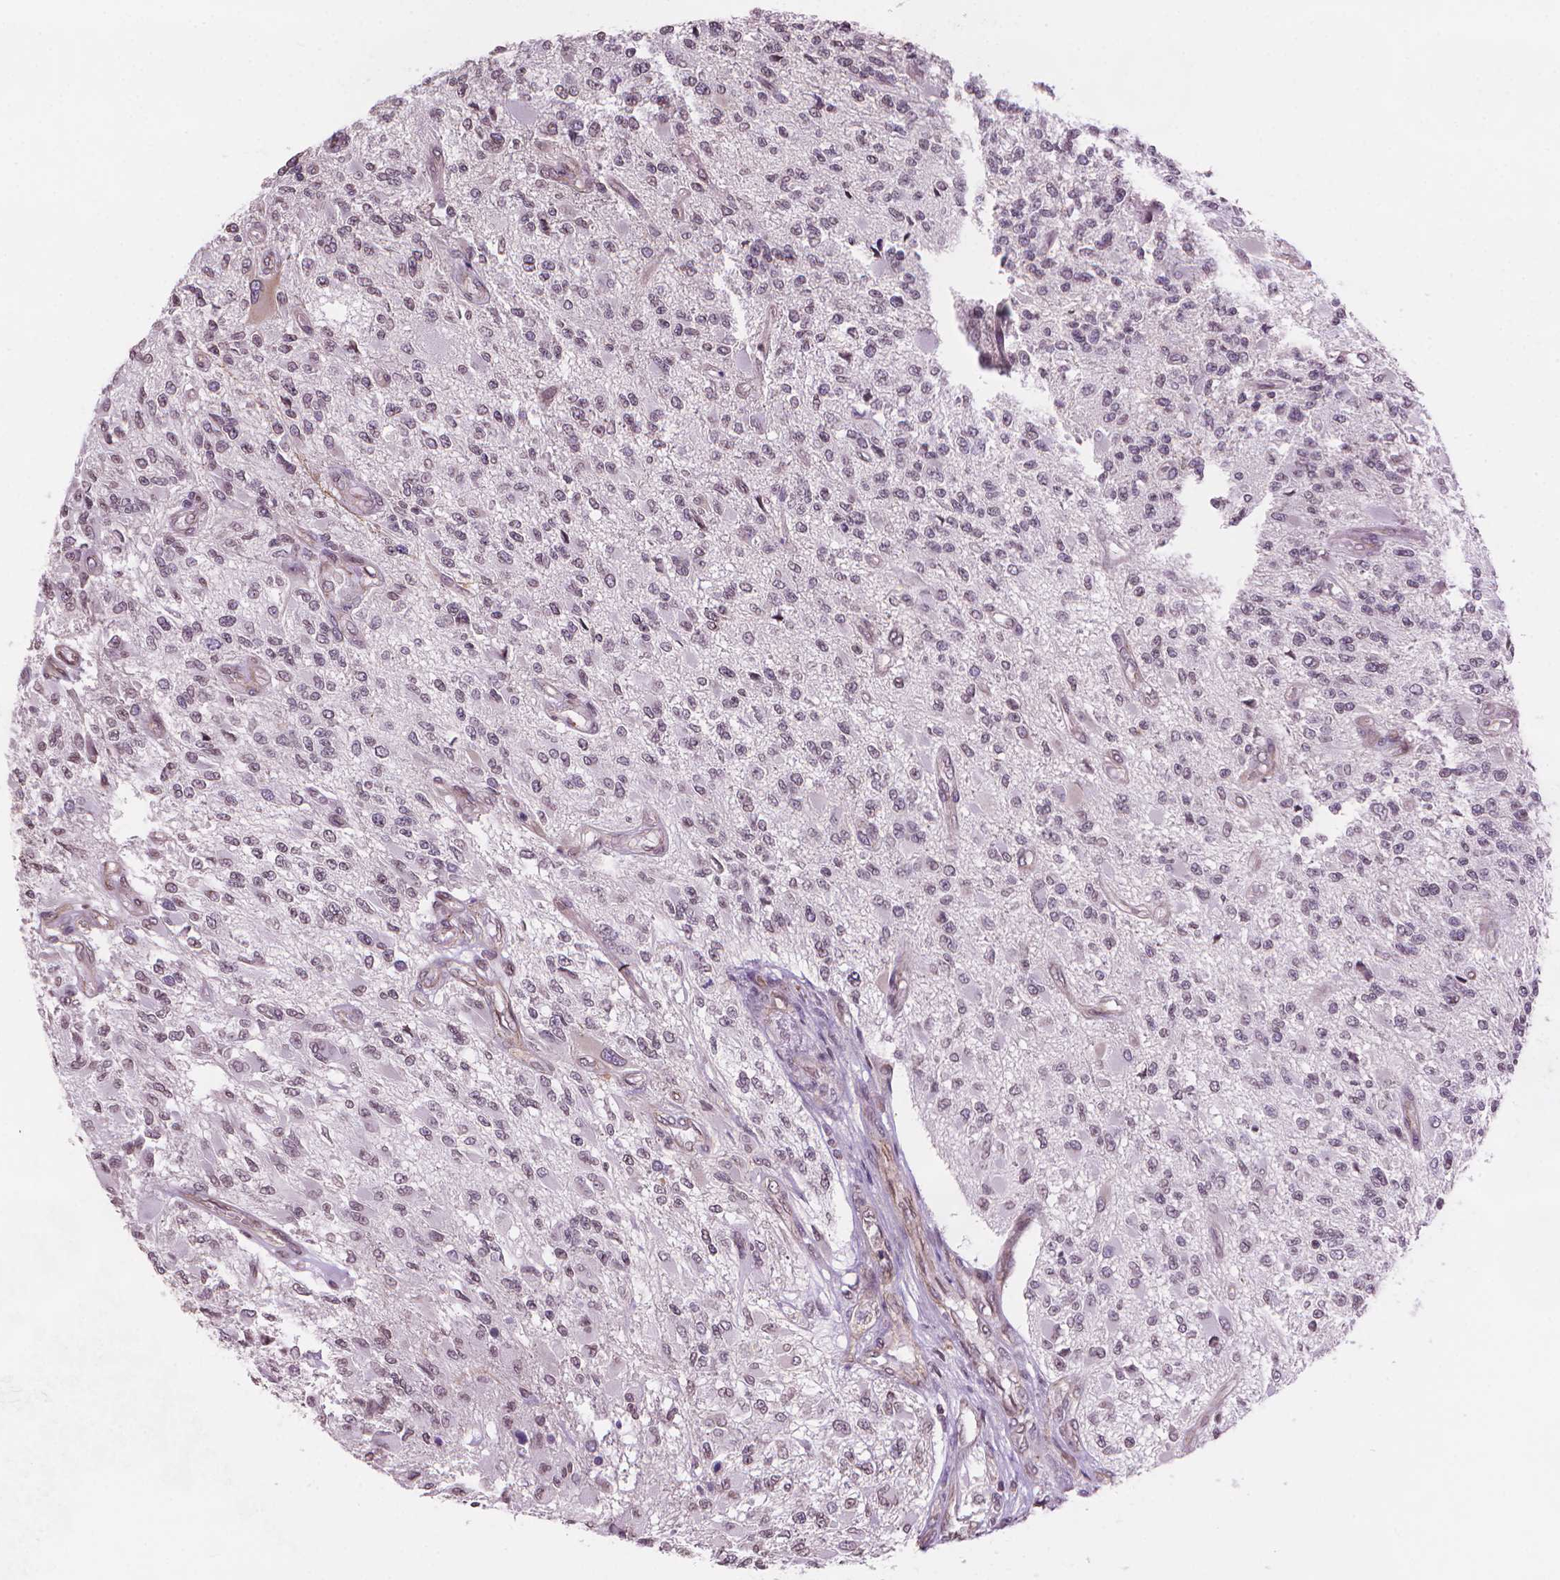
{"staining": {"intensity": "negative", "quantity": "none", "location": "none"}, "tissue": "glioma", "cell_type": "Tumor cells", "image_type": "cancer", "snomed": [{"axis": "morphology", "description": "Glioma, malignant, High grade"}, {"axis": "topography", "description": "Brain"}], "caption": "The micrograph demonstrates no staining of tumor cells in glioma. Nuclei are stained in blue.", "gene": "TMEM184A", "patient": {"sex": "female", "age": 63}}